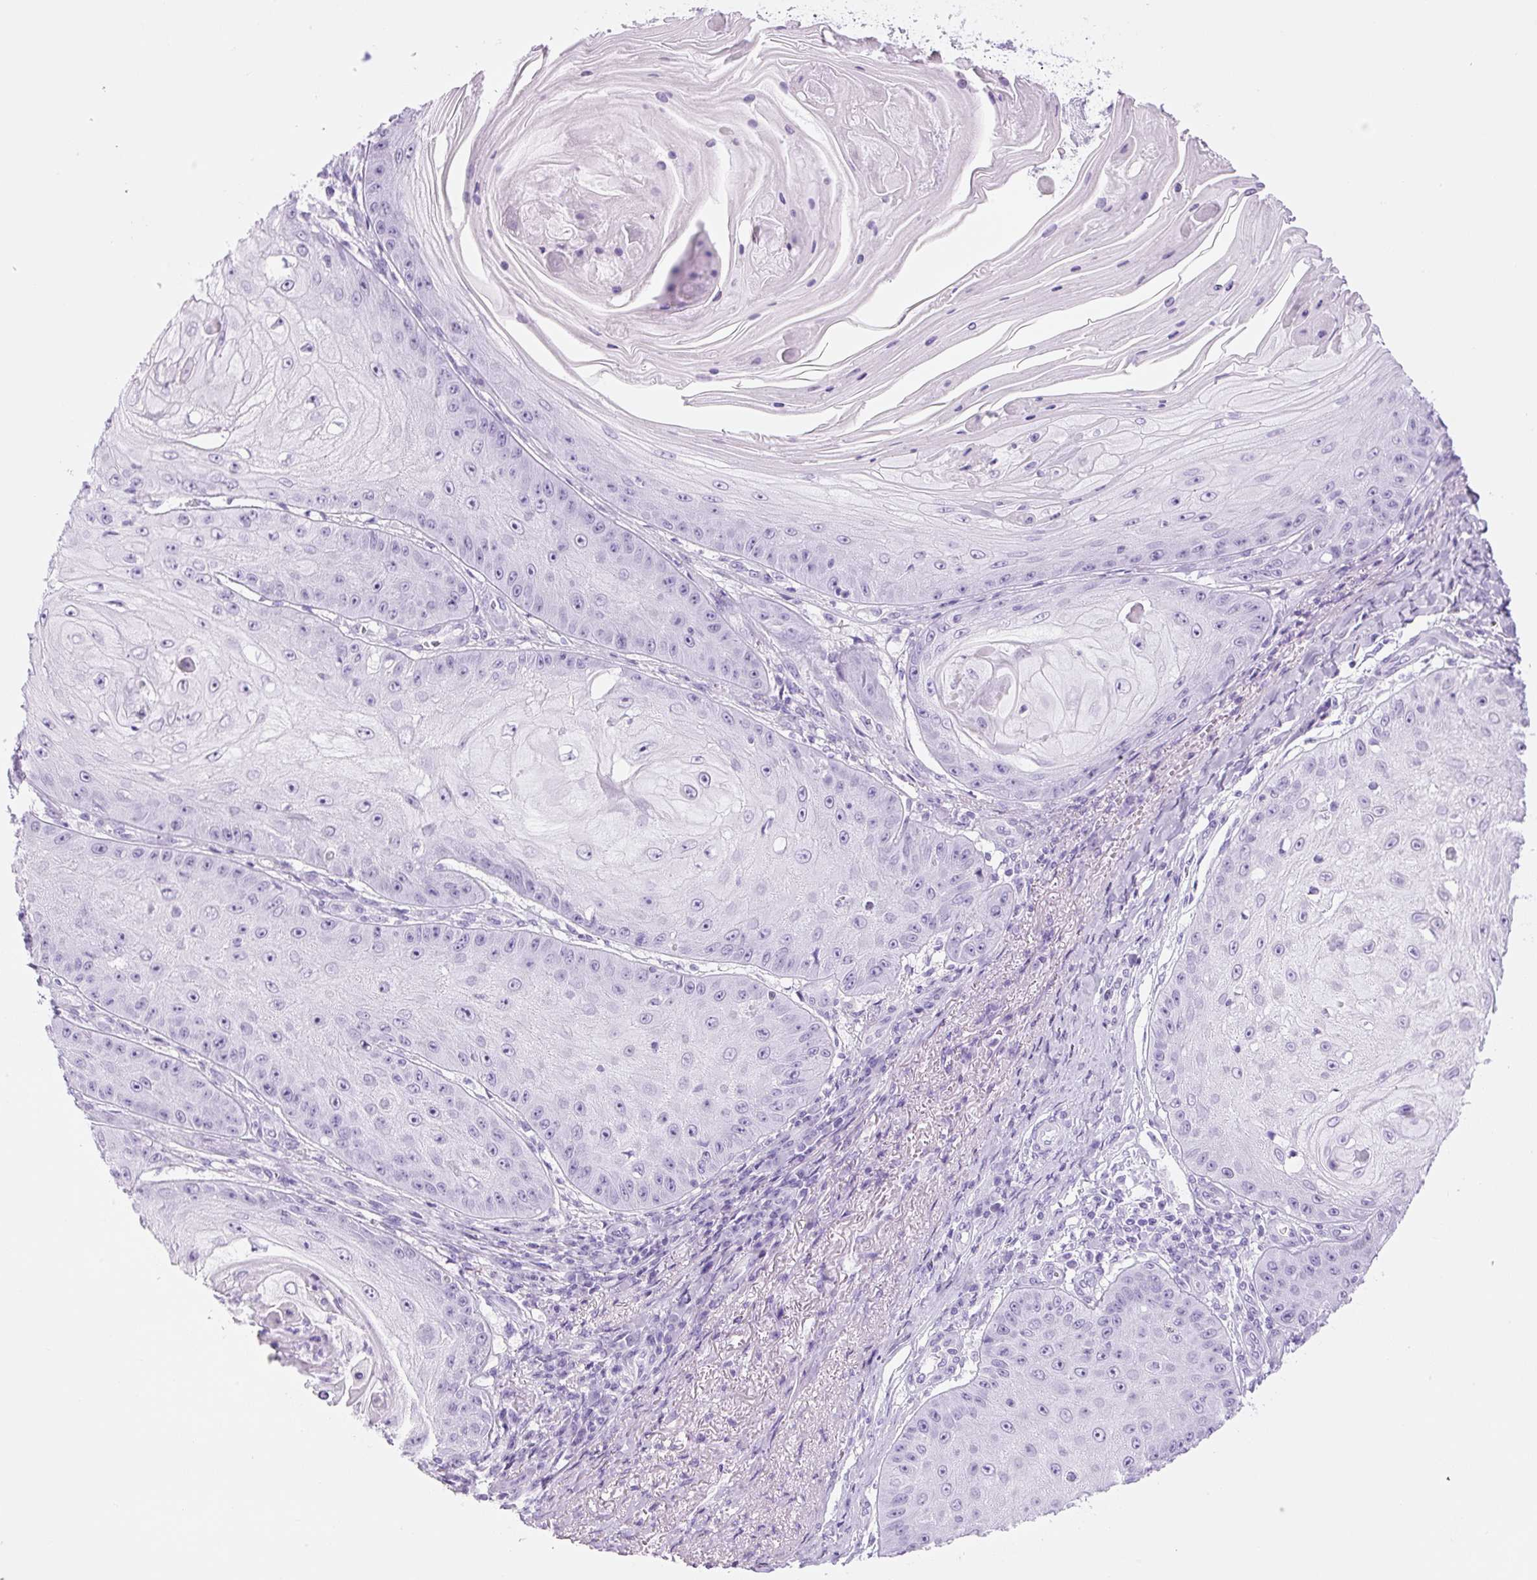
{"staining": {"intensity": "negative", "quantity": "none", "location": "none"}, "tissue": "skin cancer", "cell_type": "Tumor cells", "image_type": "cancer", "snomed": [{"axis": "morphology", "description": "Squamous cell carcinoma, NOS"}, {"axis": "topography", "description": "Skin"}], "caption": "The immunohistochemistry (IHC) micrograph has no significant staining in tumor cells of skin cancer tissue. (Stains: DAB immunohistochemistry (IHC) with hematoxylin counter stain, Microscopy: brightfield microscopy at high magnification).", "gene": "RSPO4", "patient": {"sex": "male", "age": 70}}